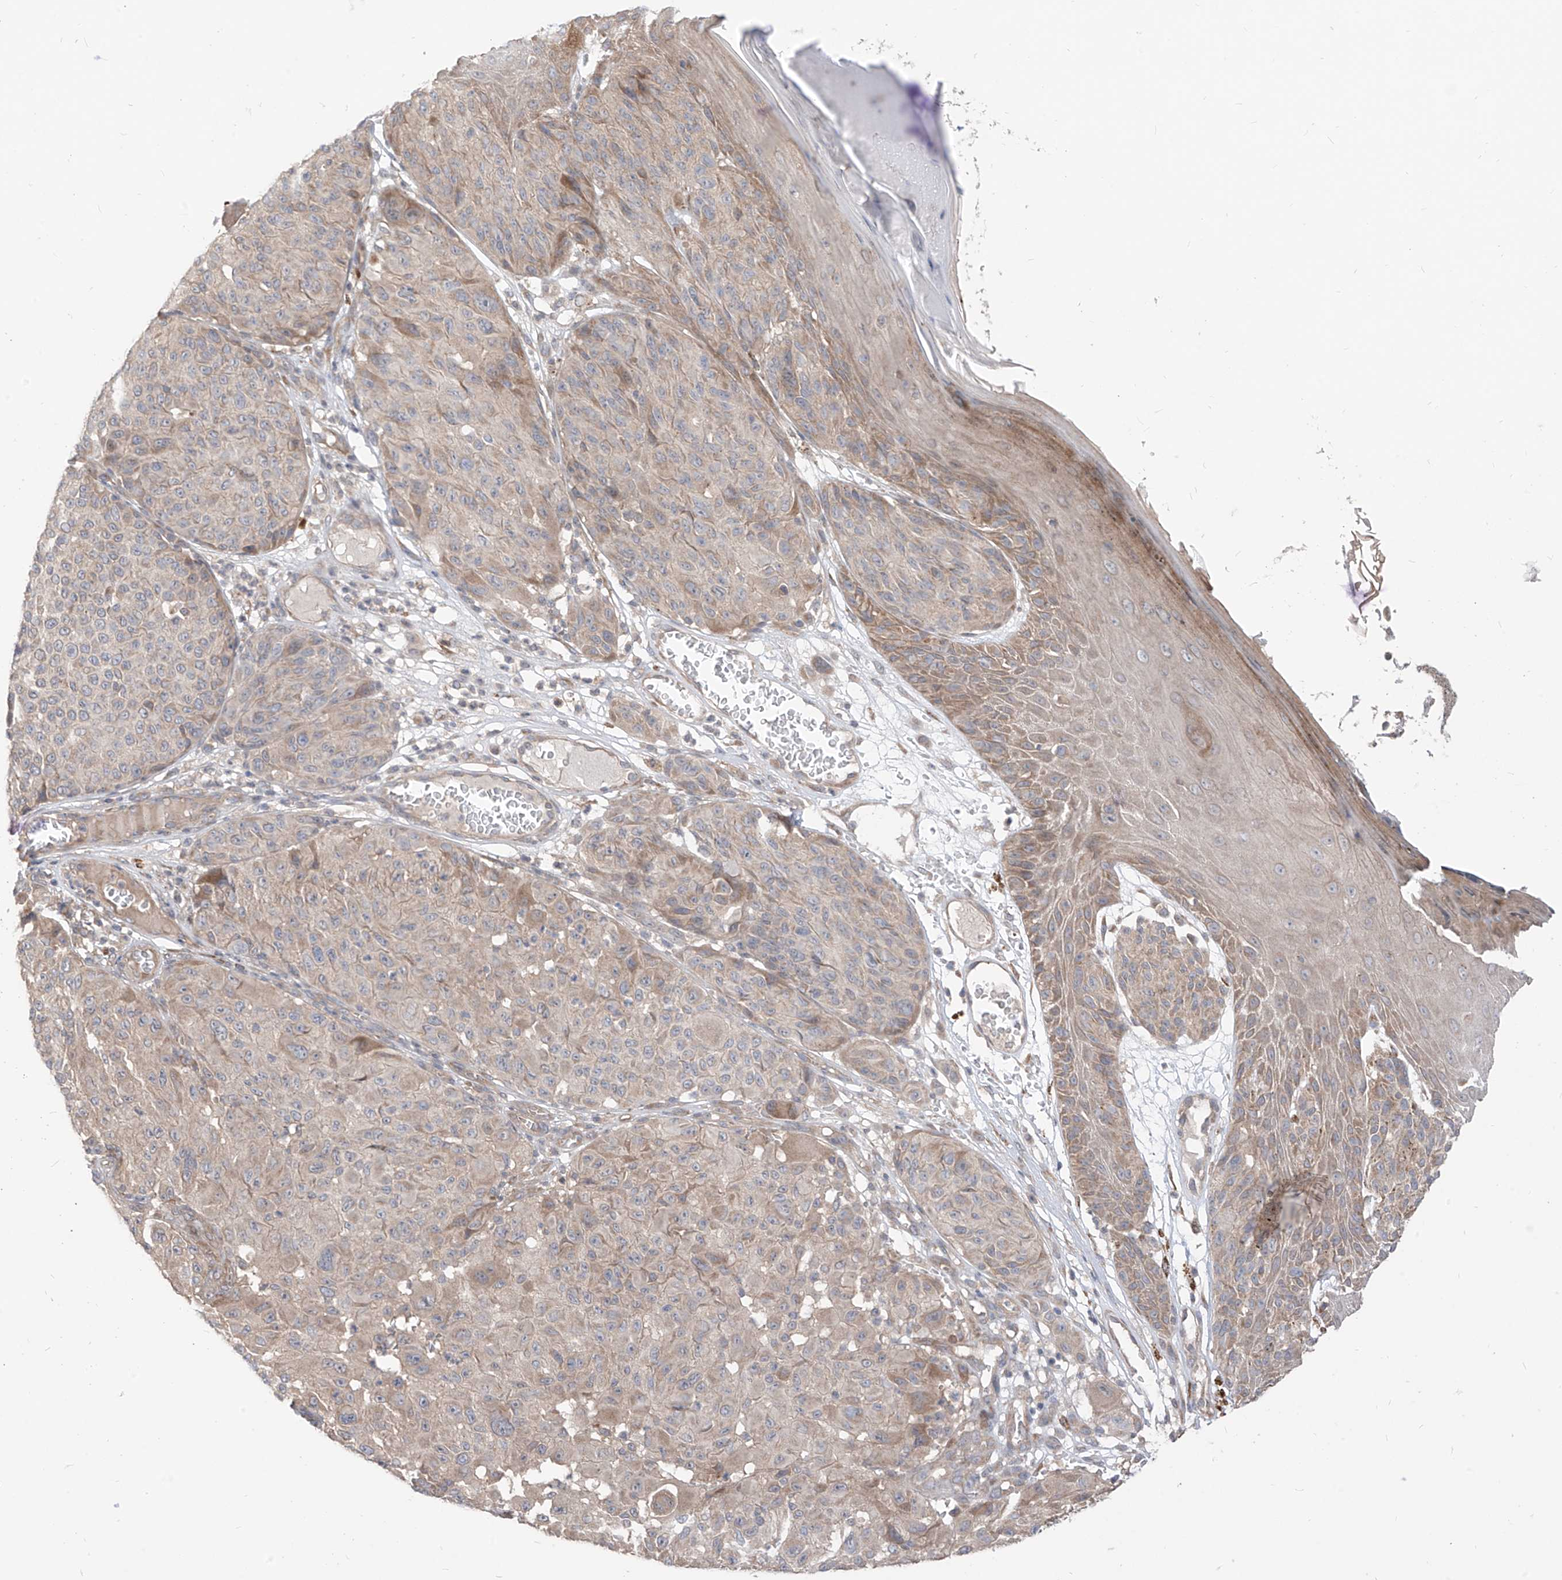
{"staining": {"intensity": "weak", "quantity": "25%-75%", "location": "cytoplasmic/membranous"}, "tissue": "melanoma", "cell_type": "Tumor cells", "image_type": "cancer", "snomed": [{"axis": "morphology", "description": "Malignant melanoma, NOS"}, {"axis": "topography", "description": "Skin"}], "caption": "Immunohistochemistry (IHC) micrograph of melanoma stained for a protein (brown), which shows low levels of weak cytoplasmic/membranous staining in approximately 25%-75% of tumor cells.", "gene": "MTUS2", "patient": {"sex": "male", "age": 83}}